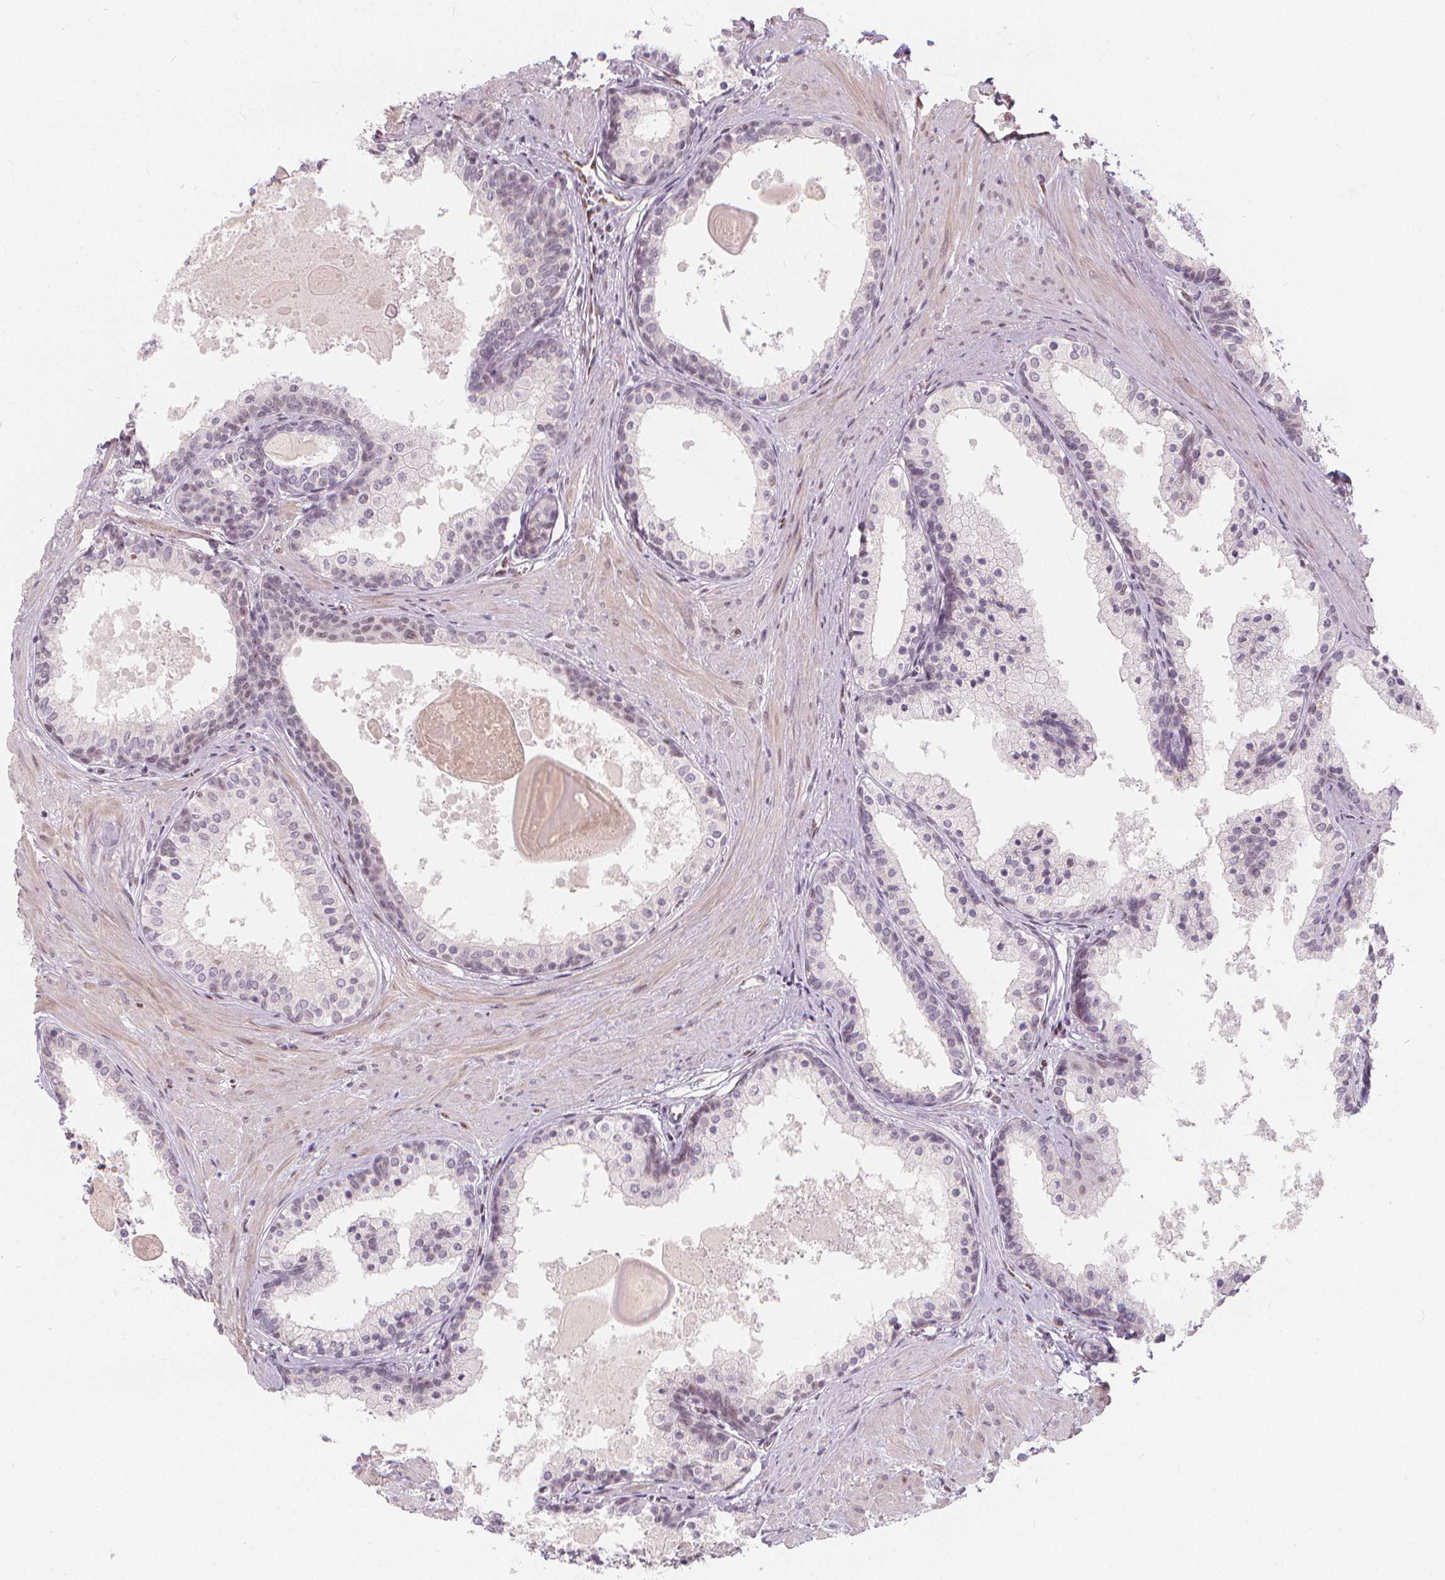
{"staining": {"intensity": "weak", "quantity": "<25%", "location": "cytoplasmic/membranous"}, "tissue": "prostate", "cell_type": "Glandular cells", "image_type": "normal", "snomed": [{"axis": "morphology", "description": "Normal tissue, NOS"}, {"axis": "topography", "description": "Prostate"}], "caption": "A high-resolution photomicrograph shows immunohistochemistry staining of benign prostate, which shows no significant expression in glandular cells.", "gene": "DRC3", "patient": {"sex": "male", "age": 61}}